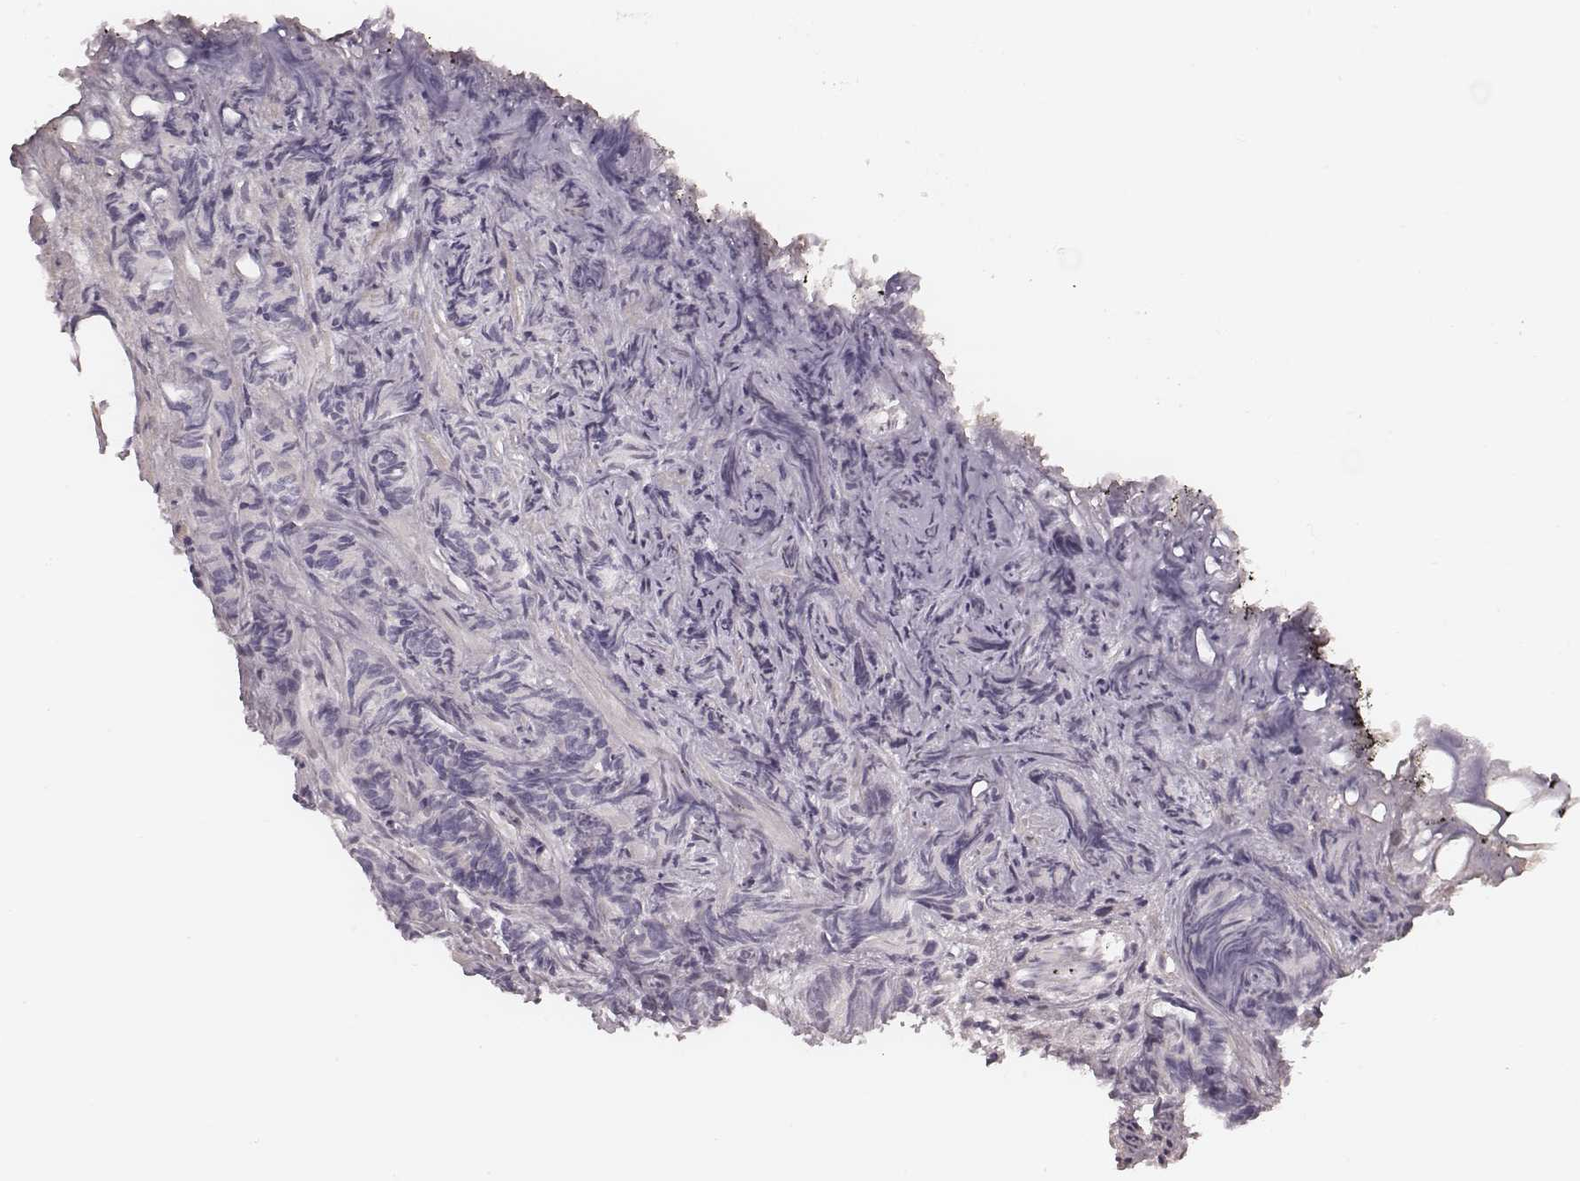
{"staining": {"intensity": "negative", "quantity": "none", "location": "none"}, "tissue": "prostate cancer", "cell_type": "Tumor cells", "image_type": "cancer", "snomed": [{"axis": "morphology", "description": "Adenocarcinoma, High grade"}, {"axis": "topography", "description": "Prostate"}], "caption": "Immunohistochemical staining of human adenocarcinoma (high-grade) (prostate) reveals no significant positivity in tumor cells.", "gene": "S100Z", "patient": {"sex": "male", "age": 84}}